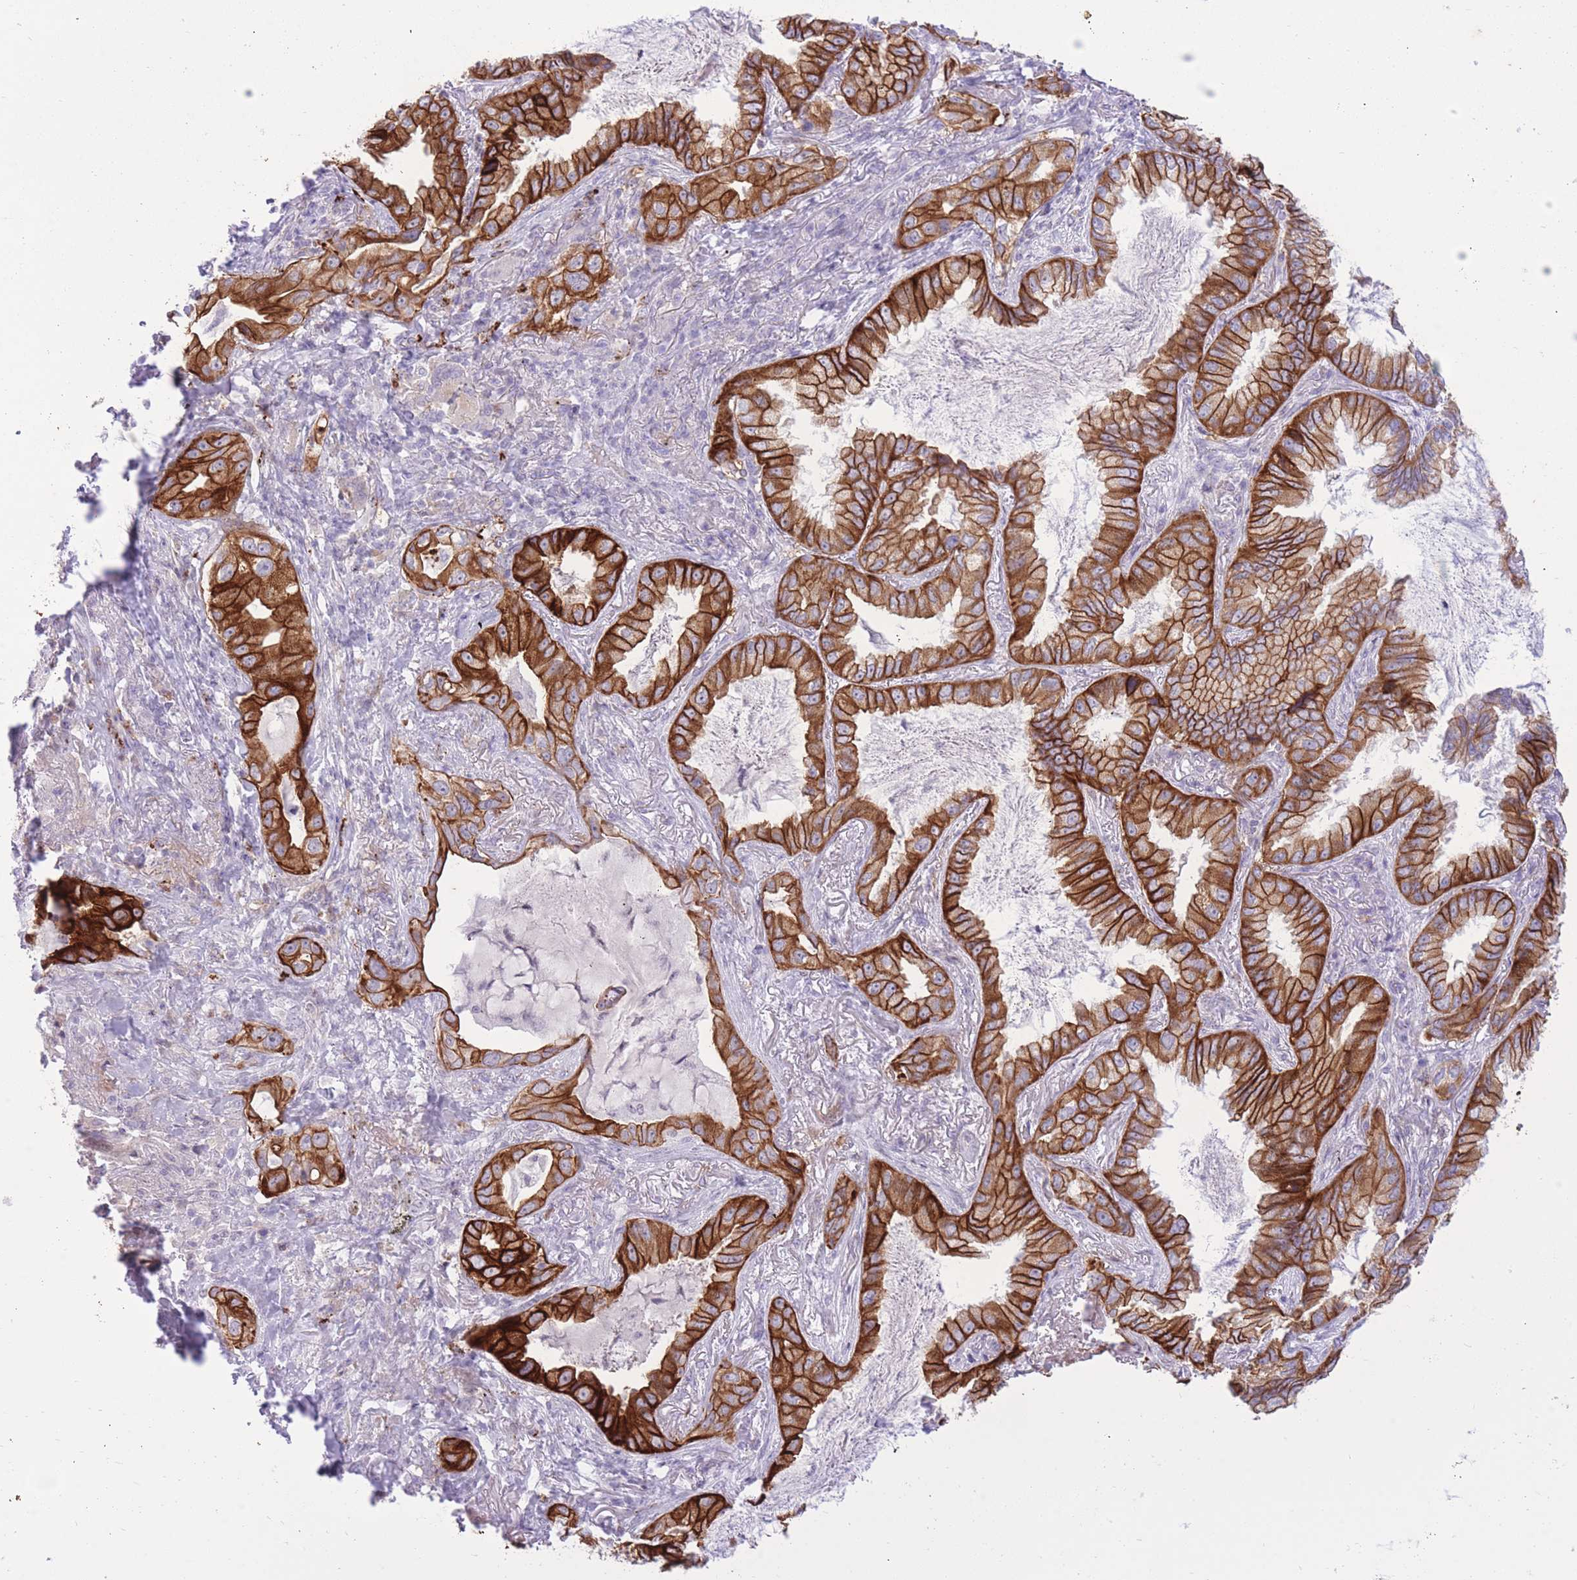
{"staining": {"intensity": "strong", "quantity": ">75%", "location": "cytoplasmic/membranous"}, "tissue": "lung cancer", "cell_type": "Tumor cells", "image_type": "cancer", "snomed": [{"axis": "morphology", "description": "Adenocarcinoma, NOS"}, {"axis": "topography", "description": "Lung"}], "caption": "This is an image of IHC staining of lung cancer, which shows strong expression in the cytoplasmic/membranous of tumor cells.", "gene": "MEIS3", "patient": {"sex": "female", "age": 69}}